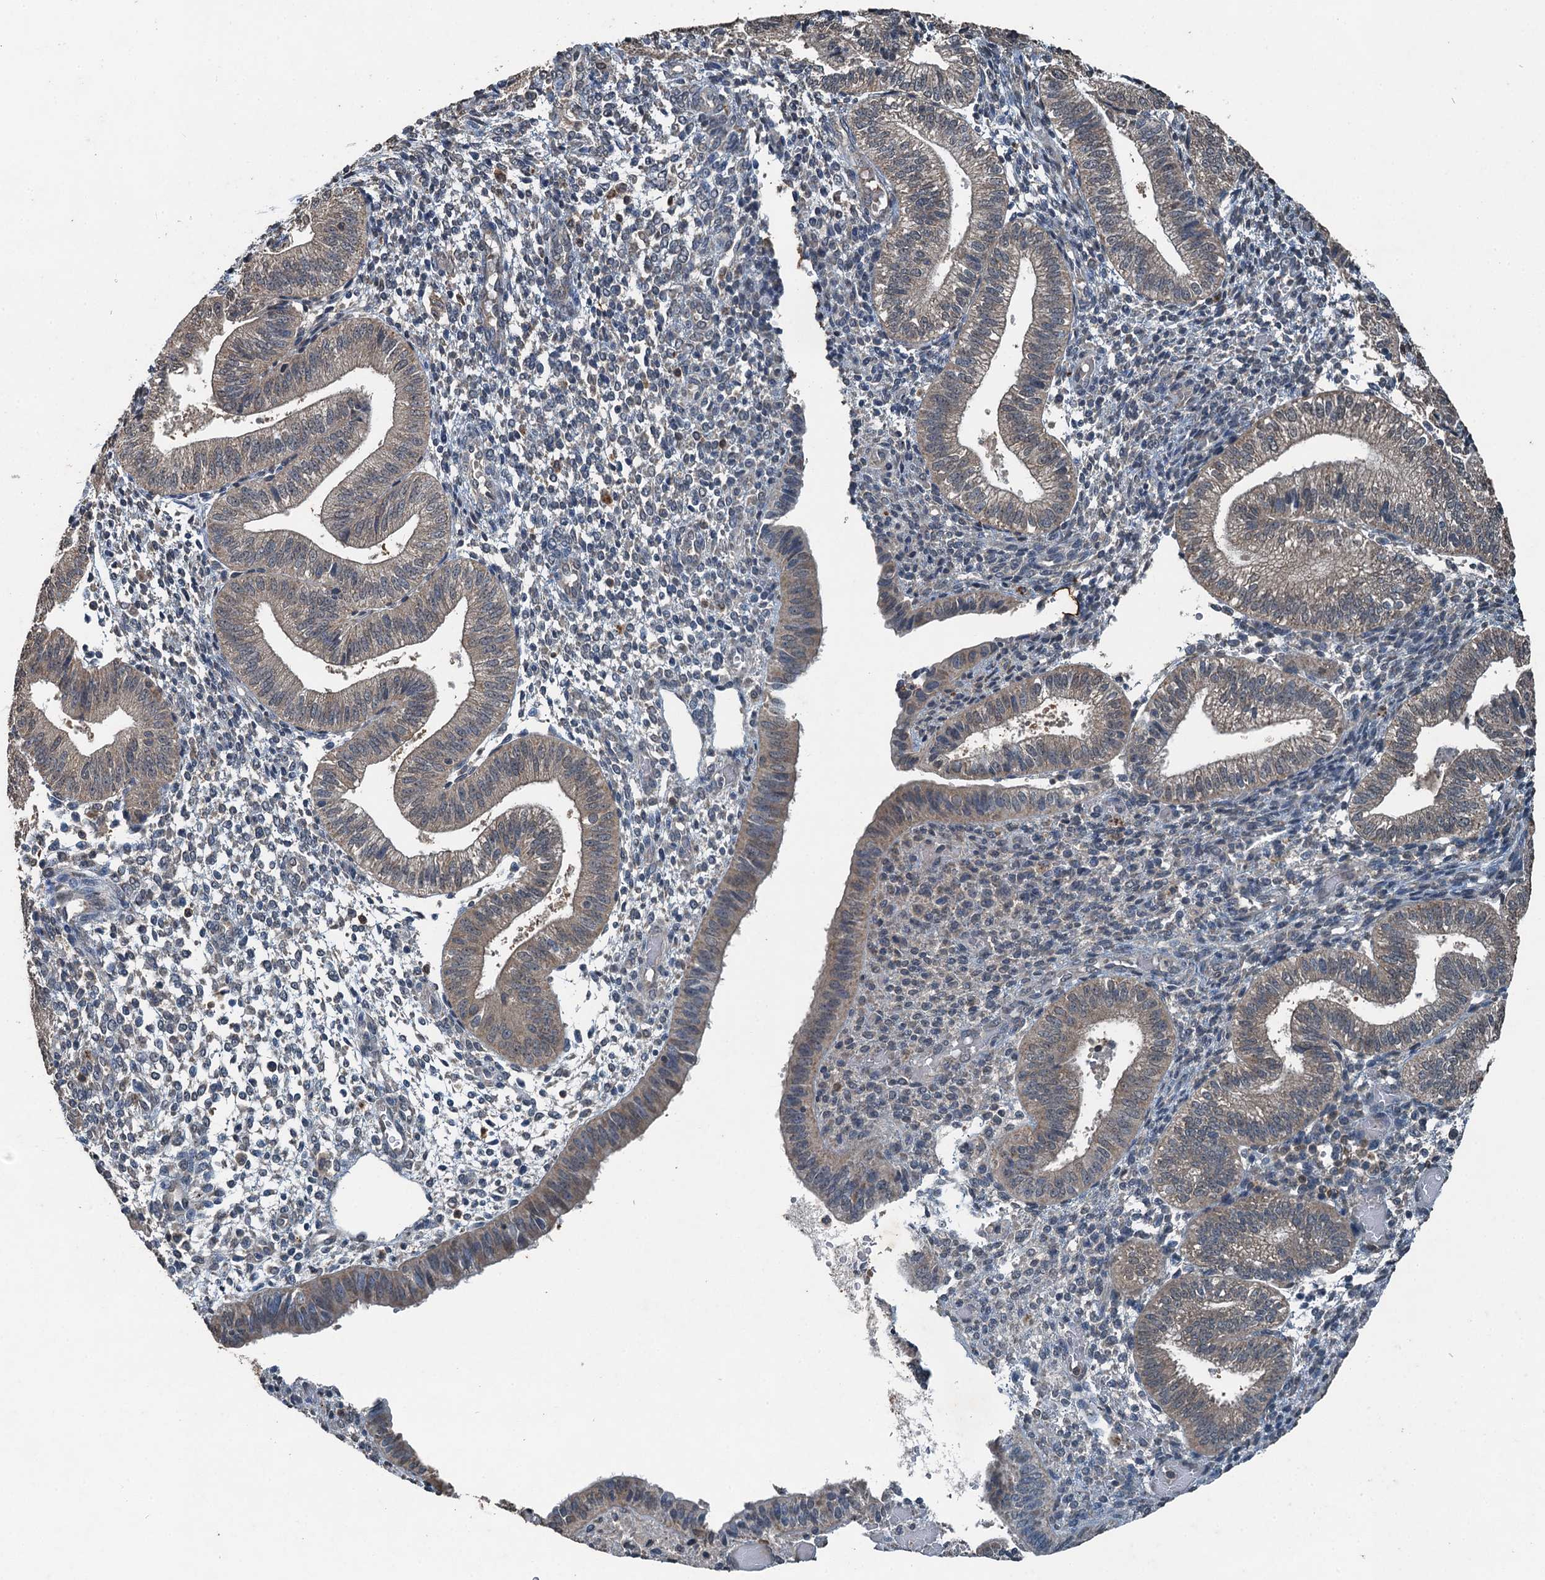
{"staining": {"intensity": "negative", "quantity": "none", "location": "none"}, "tissue": "endometrium", "cell_type": "Cells in endometrial stroma", "image_type": "normal", "snomed": [{"axis": "morphology", "description": "Normal tissue, NOS"}, {"axis": "topography", "description": "Endometrium"}], "caption": "Protein analysis of benign endometrium displays no significant expression in cells in endometrial stroma.", "gene": "TCTN1", "patient": {"sex": "female", "age": 34}}